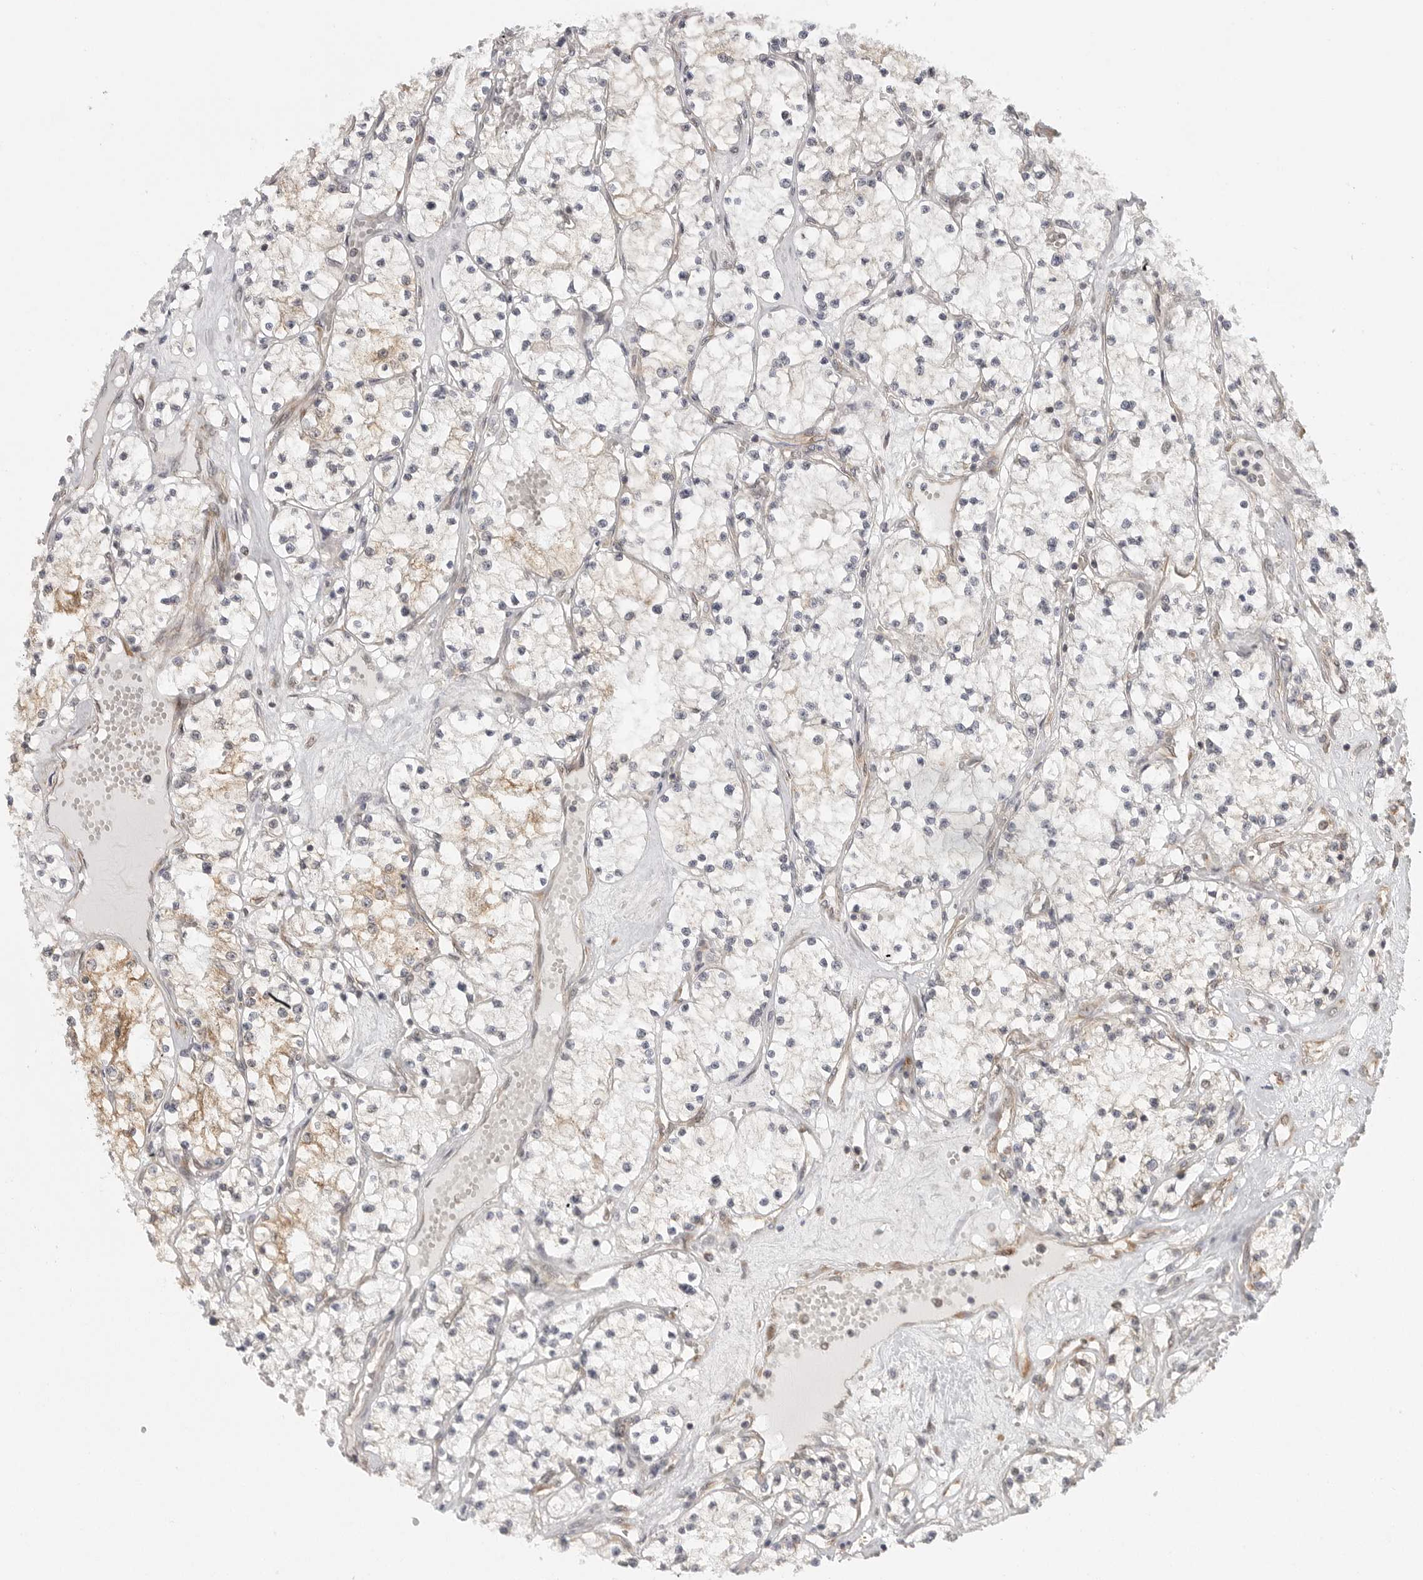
{"staining": {"intensity": "negative", "quantity": "none", "location": "none"}, "tissue": "renal cancer", "cell_type": "Tumor cells", "image_type": "cancer", "snomed": [{"axis": "morphology", "description": "Normal tissue, NOS"}, {"axis": "morphology", "description": "Adenocarcinoma, NOS"}, {"axis": "topography", "description": "Kidney"}], "caption": "IHC of human renal adenocarcinoma reveals no positivity in tumor cells. (DAB IHC with hematoxylin counter stain).", "gene": "CERS2", "patient": {"sex": "male", "age": 68}}